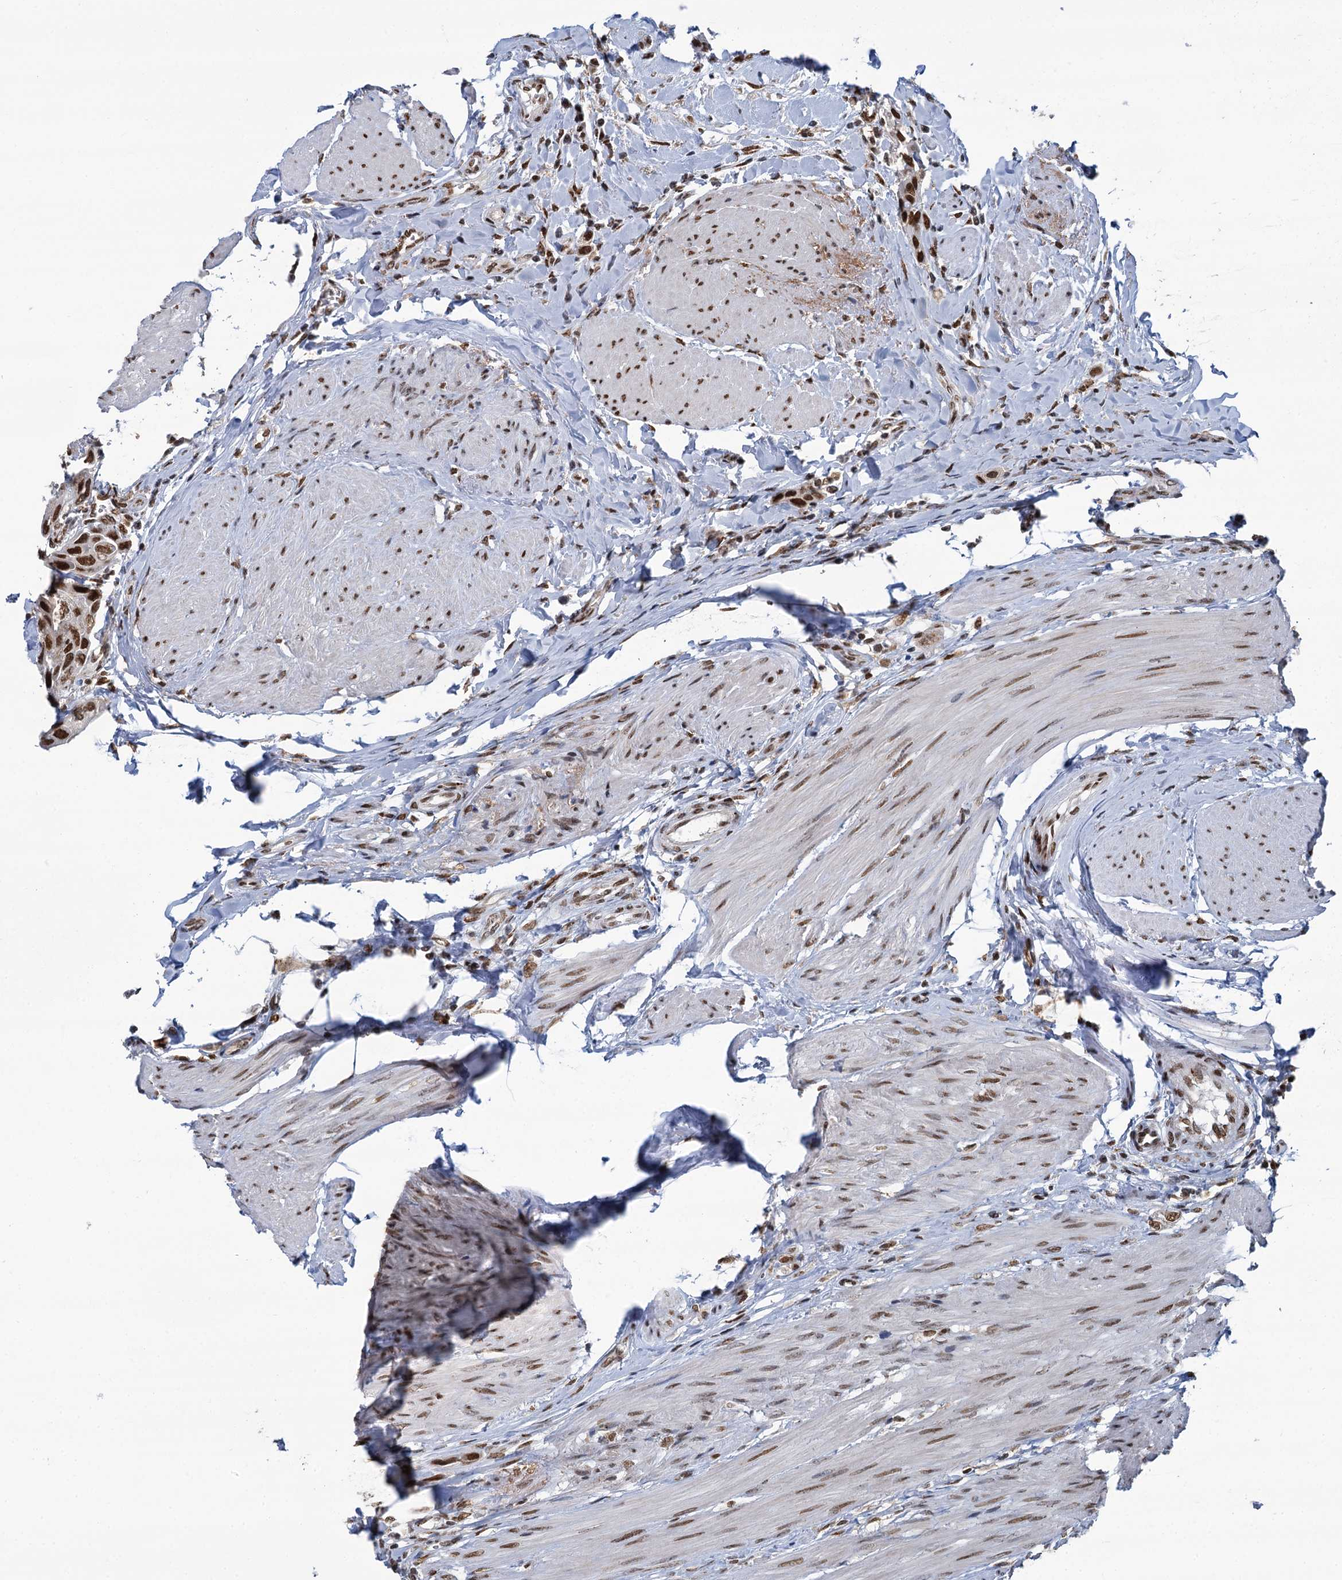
{"staining": {"intensity": "strong", "quantity": ">75%", "location": "nuclear"}, "tissue": "urothelial cancer", "cell_type": "Tumor cells", "image_type": "cancer", "snomed": [{"axis": "morphology", "description": "Urothelial carcinoma, High grade"}, {"axis": "topography", "description": "Urinary bladder"}], "caption": "A high amount of strong nuclear staining is seen in approximately >75% of tumor cells in urothelial cancer tissue. The protein of interest is shown in brown color, while the nuclei are stained blue.", "gene": "PPHLN1", "patient": {"sex": "male", "age": 50}}